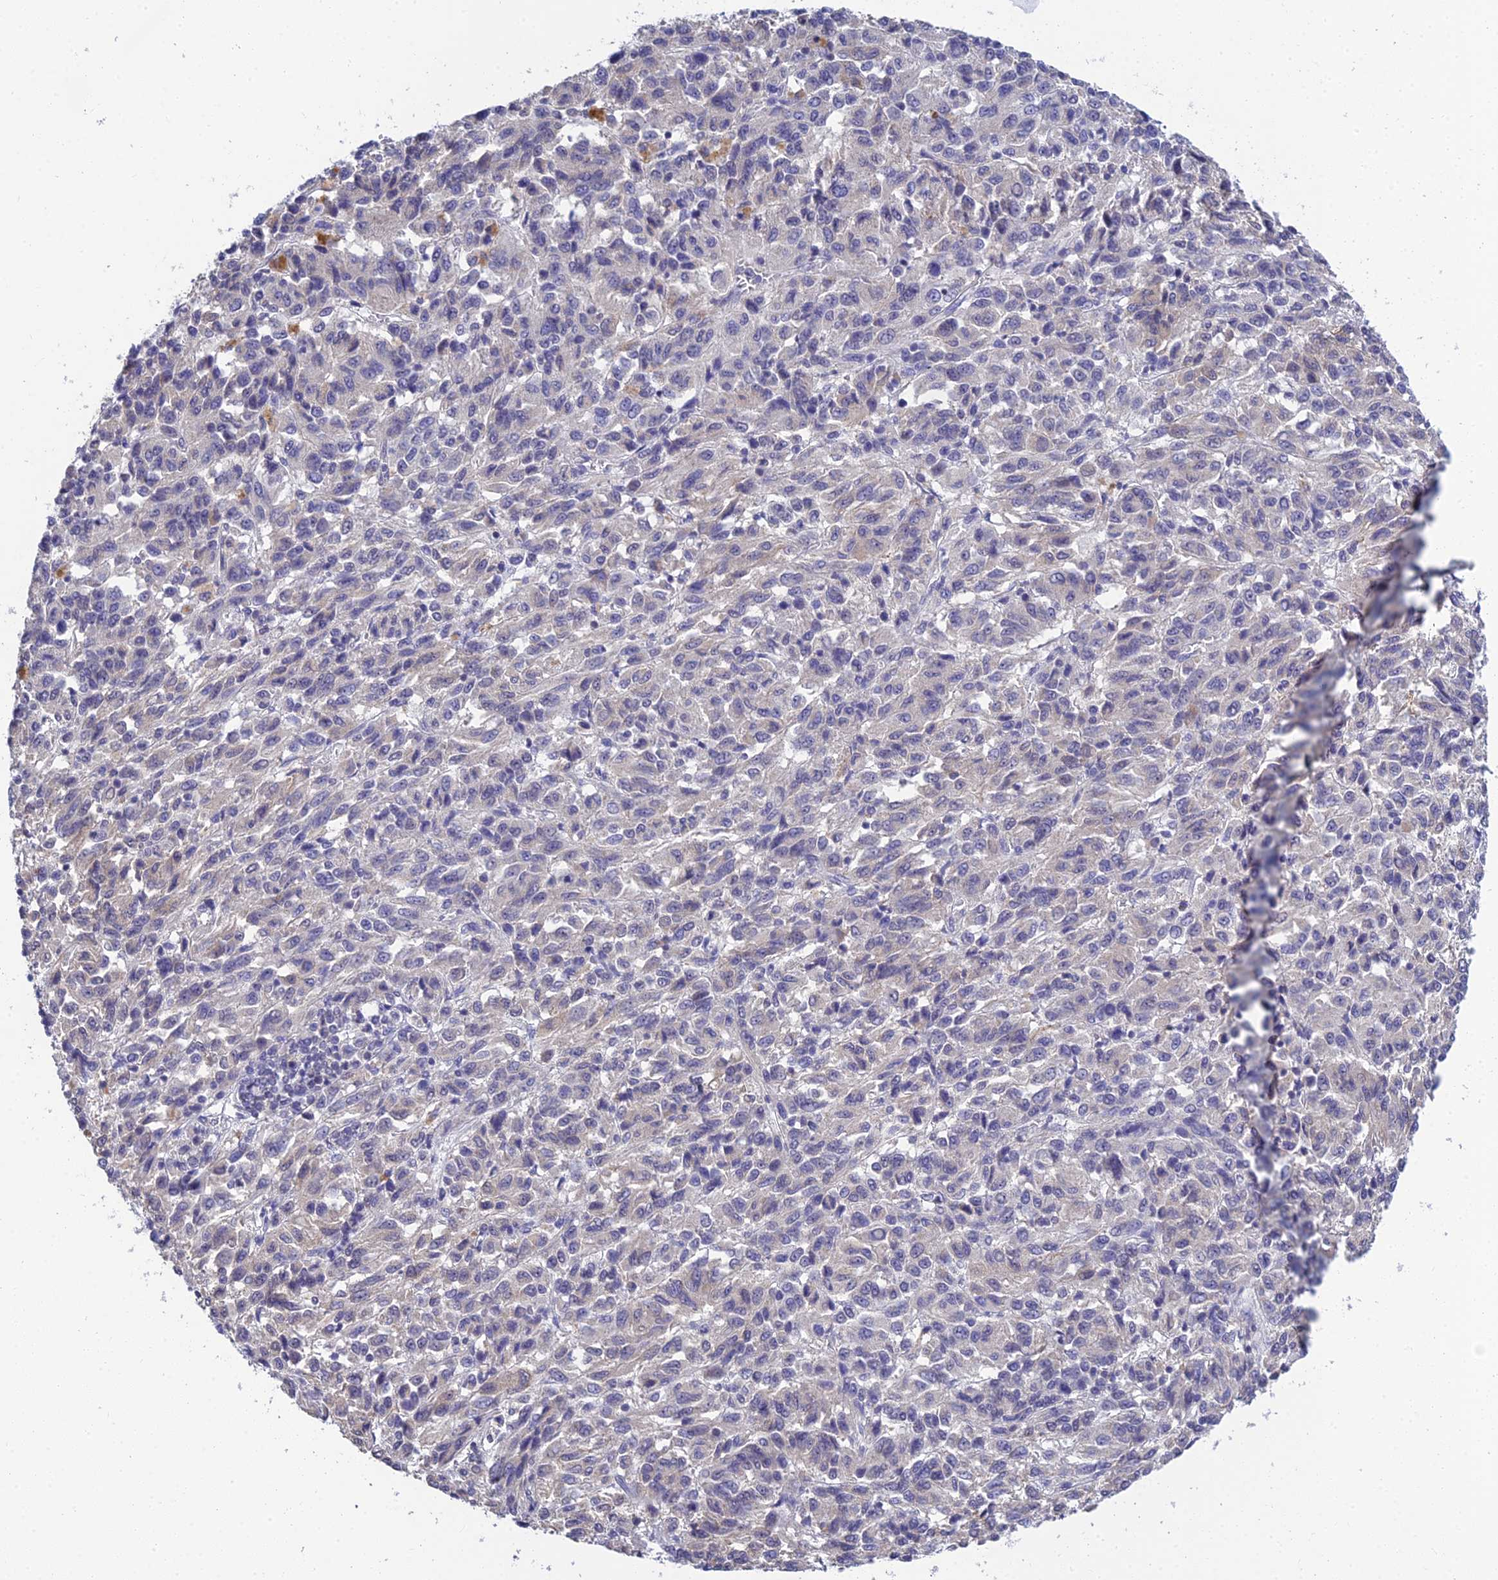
{"staining": {"intensity": "negative", "quantity": "none", "location": "none"}, "tissue": "melanoma", "cell_type": "Tumor cells", "image_type": "cancer", "snomed": [{"axis": "morphology", "description": "Malignant melanoma, Metastatic site"}, {"axis": "topography", "description": "Lung"}], "caption": "Immunohistochemical staining of melanoma shows no significant staining in tumor cells.", "gene": "HOXB1", "patient": {"sex": "male", "age": 64}}